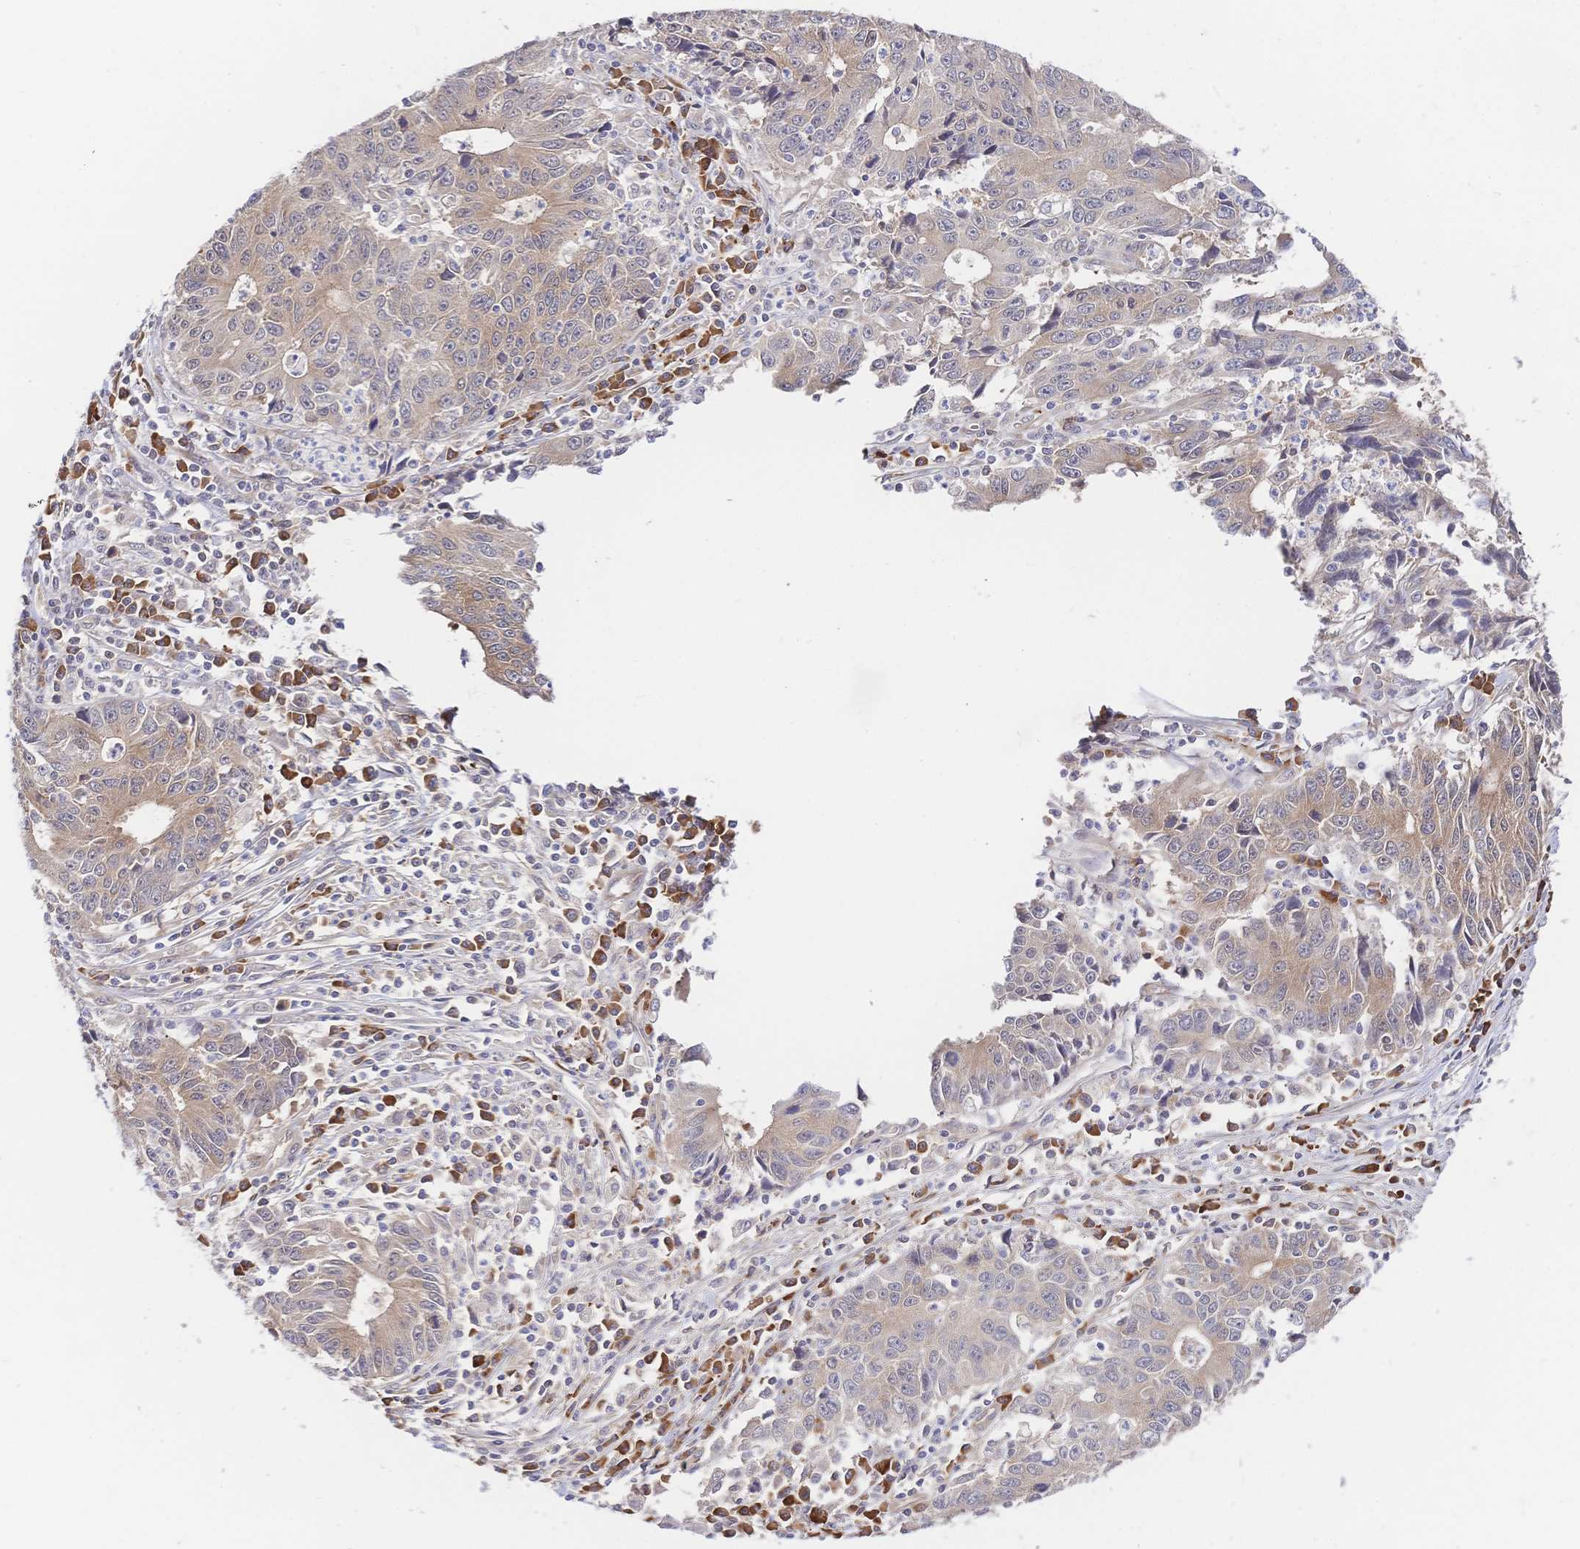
{"staining": {"intensity": "weak", "quantity": "25%-75%", "location": "cytoplasmic/membranous"}, "tissue": "liver cancer", "cell_type": "Tumor cells", "image_type": "cancer", "snomed": [{"axis": "morphology", "description": "Cholangiocarcinoma"}, {"axis": "topography", "description": "Liver"}], "caption": "High-power microscopy captured an immunohistochemistry (IHC) image of liver cholangiocarcinoma, revealing weak cytoplasmic/membranous staining in approximately 25%-75% of tumor cells.", "gene": "LMO4", "patient": {"sex": "male", "age": 65}}